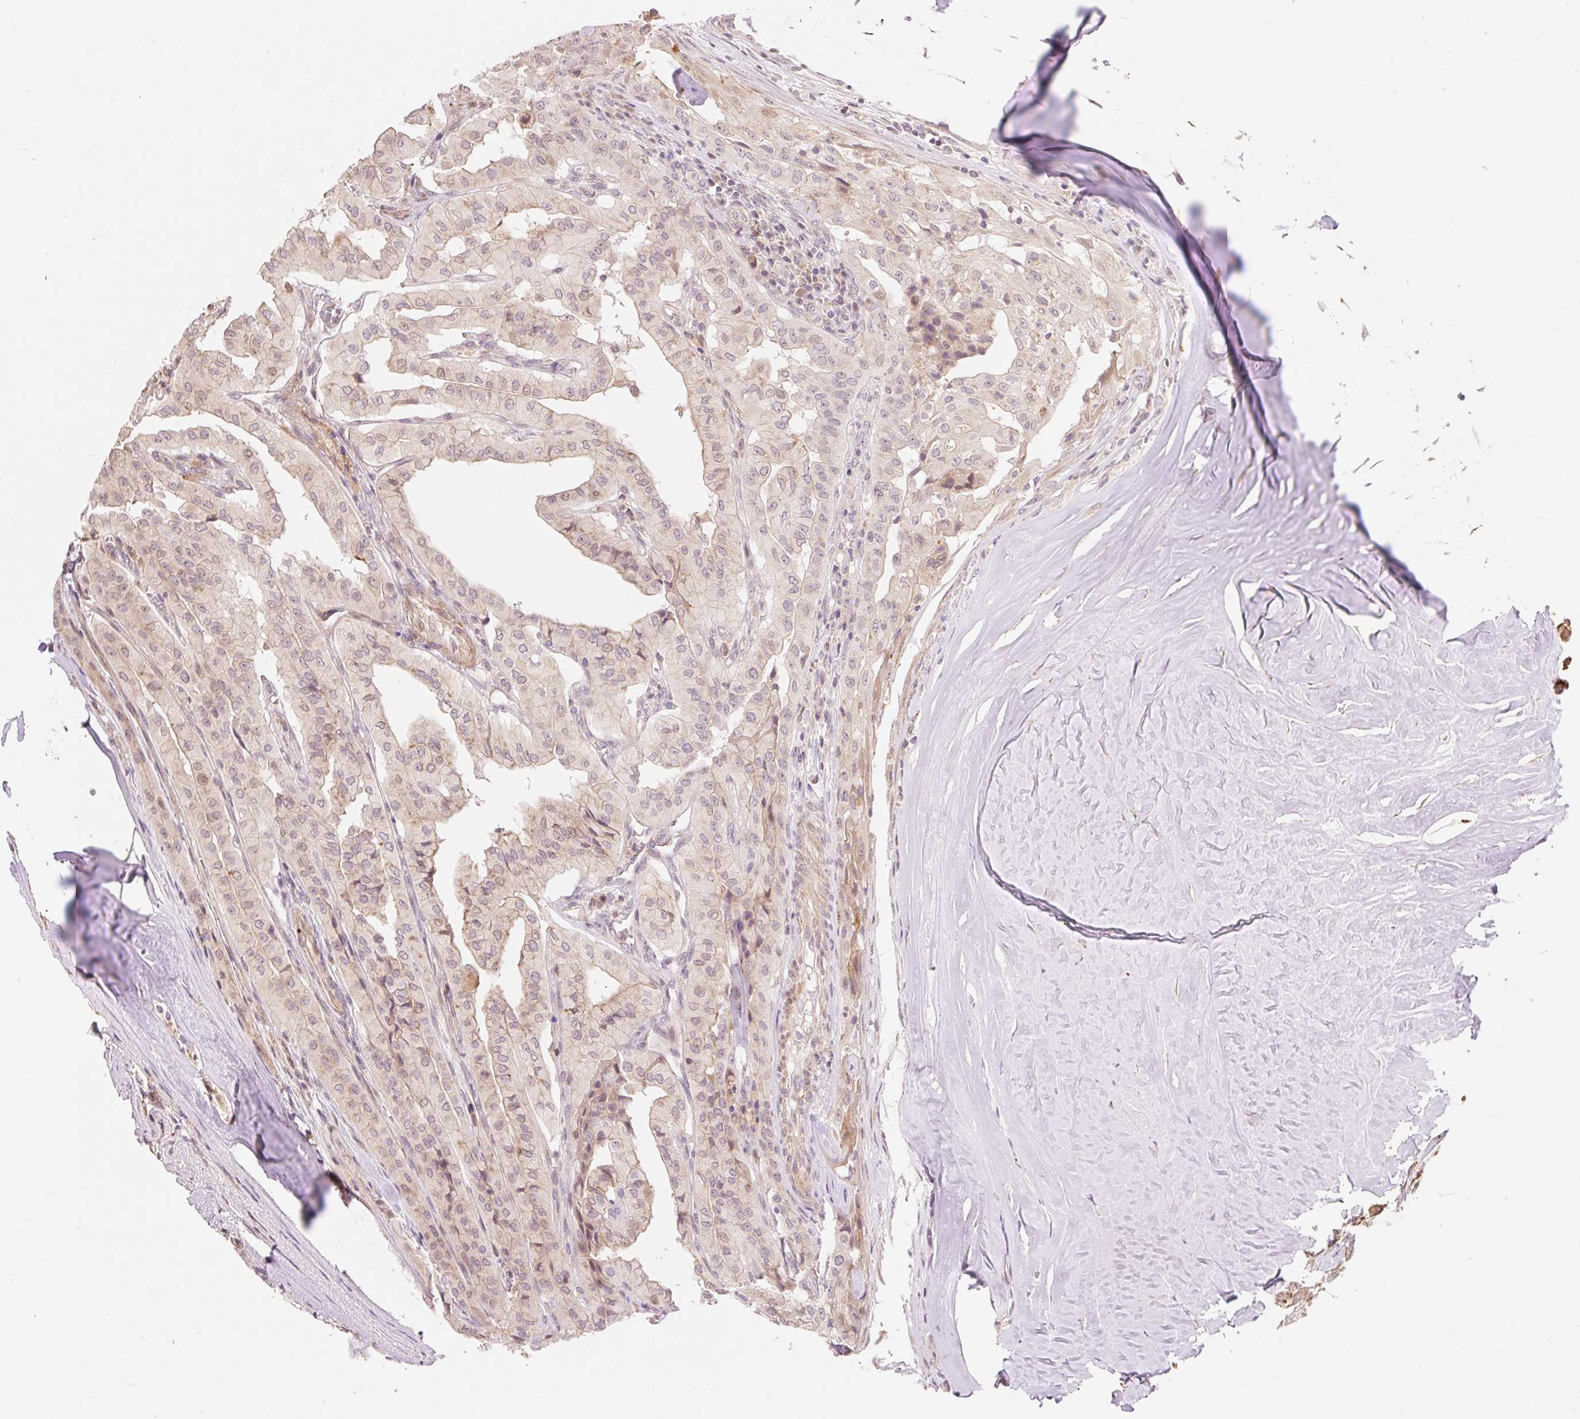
{"staining": {"intensity": "weak", "quantity": "25%-75%", "location": "nuclear"}, "tissue": "thyroid cancer", "cell_type": "Tumor cells", "image_type": "cancer", "snomed": [{"axis": "morphology", "description": "Papillary adenocarcinoma, NOS"}, {"axis": "topography", "description": "Thyroid gland"}], "caption": "There is low levels of weak nuclear staining in tumor cells of thyroid cancer (papillary adenocarcinoma), as demonstrated by immunohistochemical staining (brown color).", "gene": "EMC10", "patient": {"sex": "female", "age": 59}}